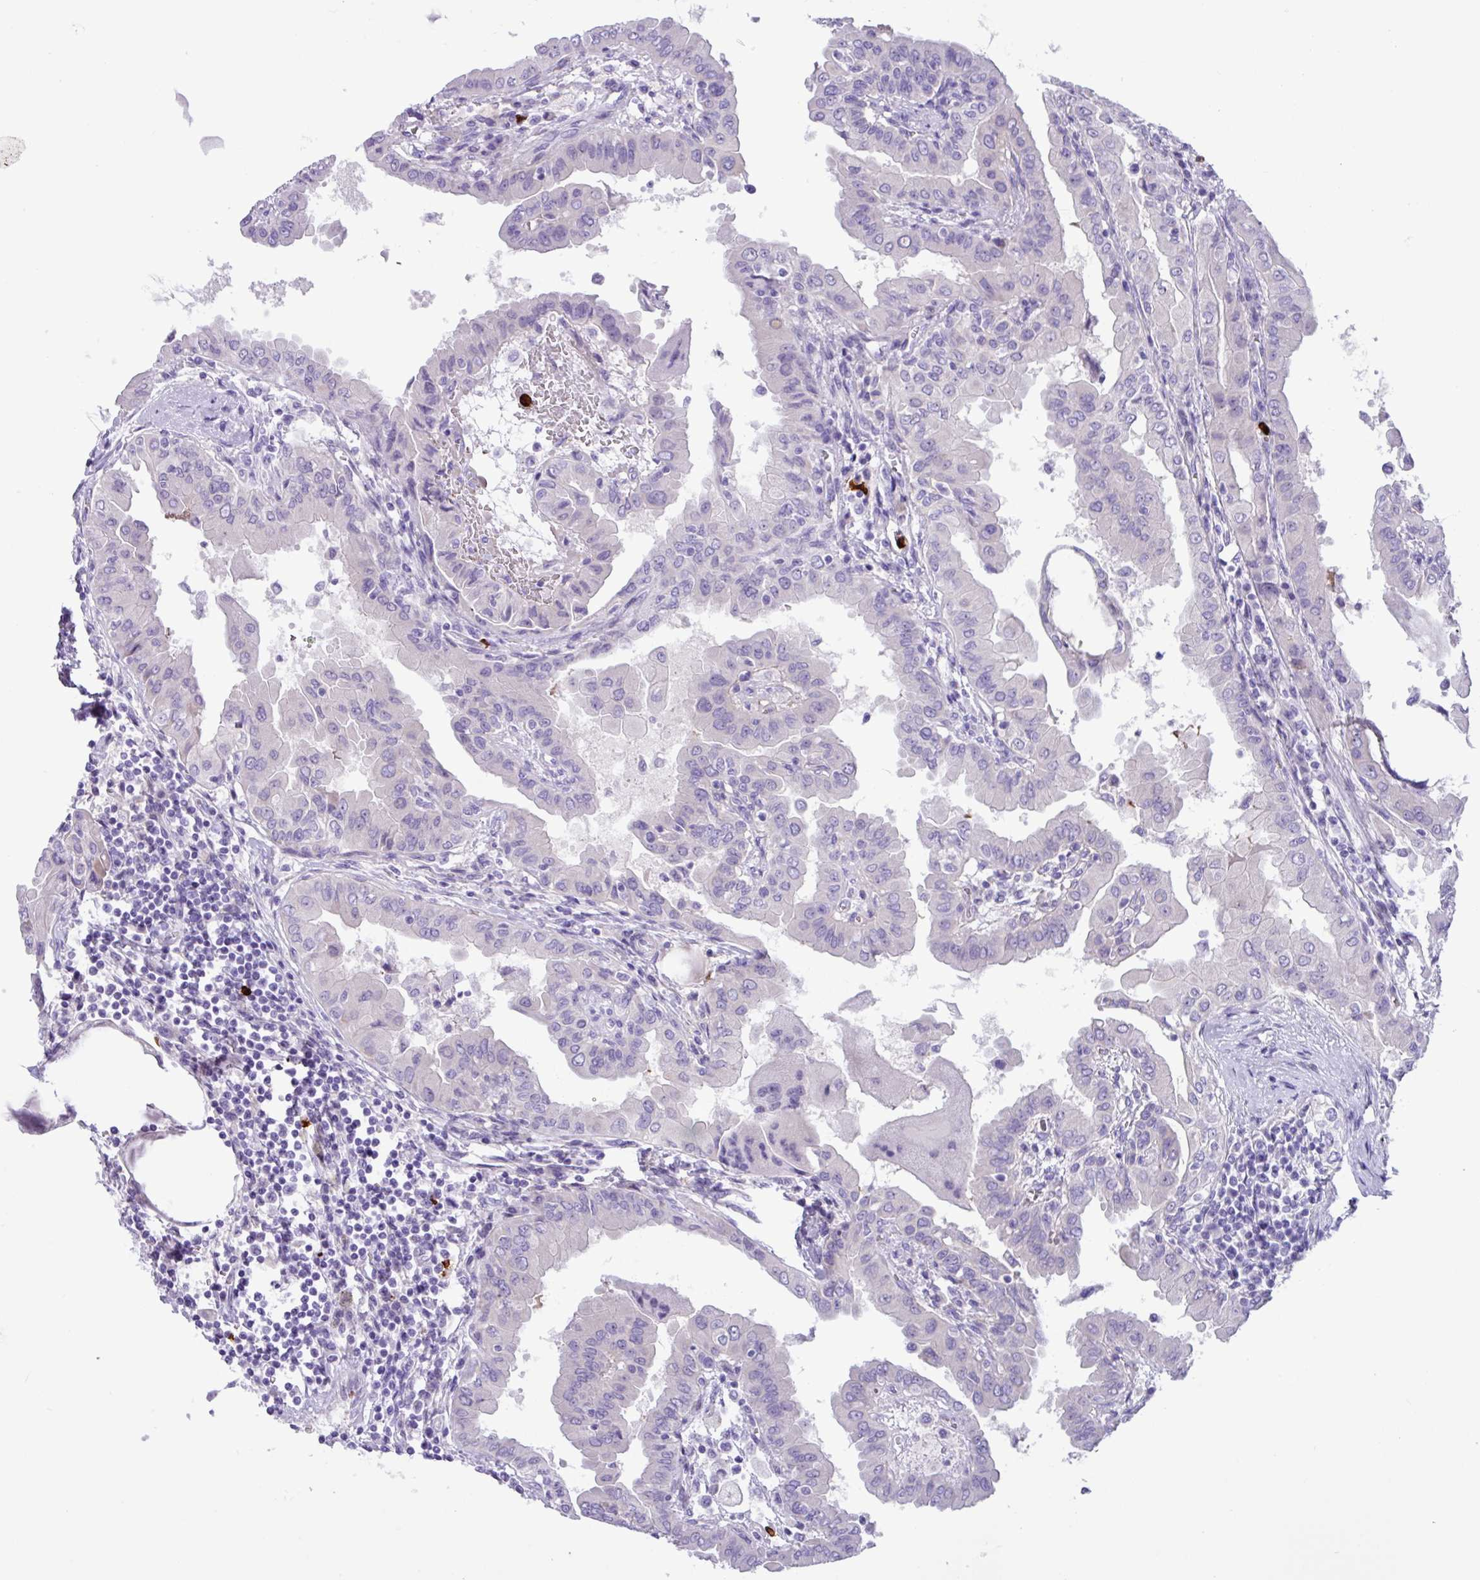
{"staining": {"intensity": "negative", "quantity": "none", "location": "none"}, "tissue": "thyroid cancer", "cell_type": "Tumor cells", "image_type": "cancer", "snomed": [{"axis": "morphology", "description": "Papillary adenocarcinoma, NOS"}, {"axis": "topography", "description": "Thyroid gland"}], "caption": "Thyroid cancer was stained to show a protein in brown. There is no significant staining in tumor cells. (Stains: DAB (3,3'-diaminobenzidine) immunohistochemistry (IHC) with hematoxylin counter stain, Microscopy: brightfield microscopy at high magnification).", "gene": "MRM2", "patient": {"sex": "male", "age": 33}}